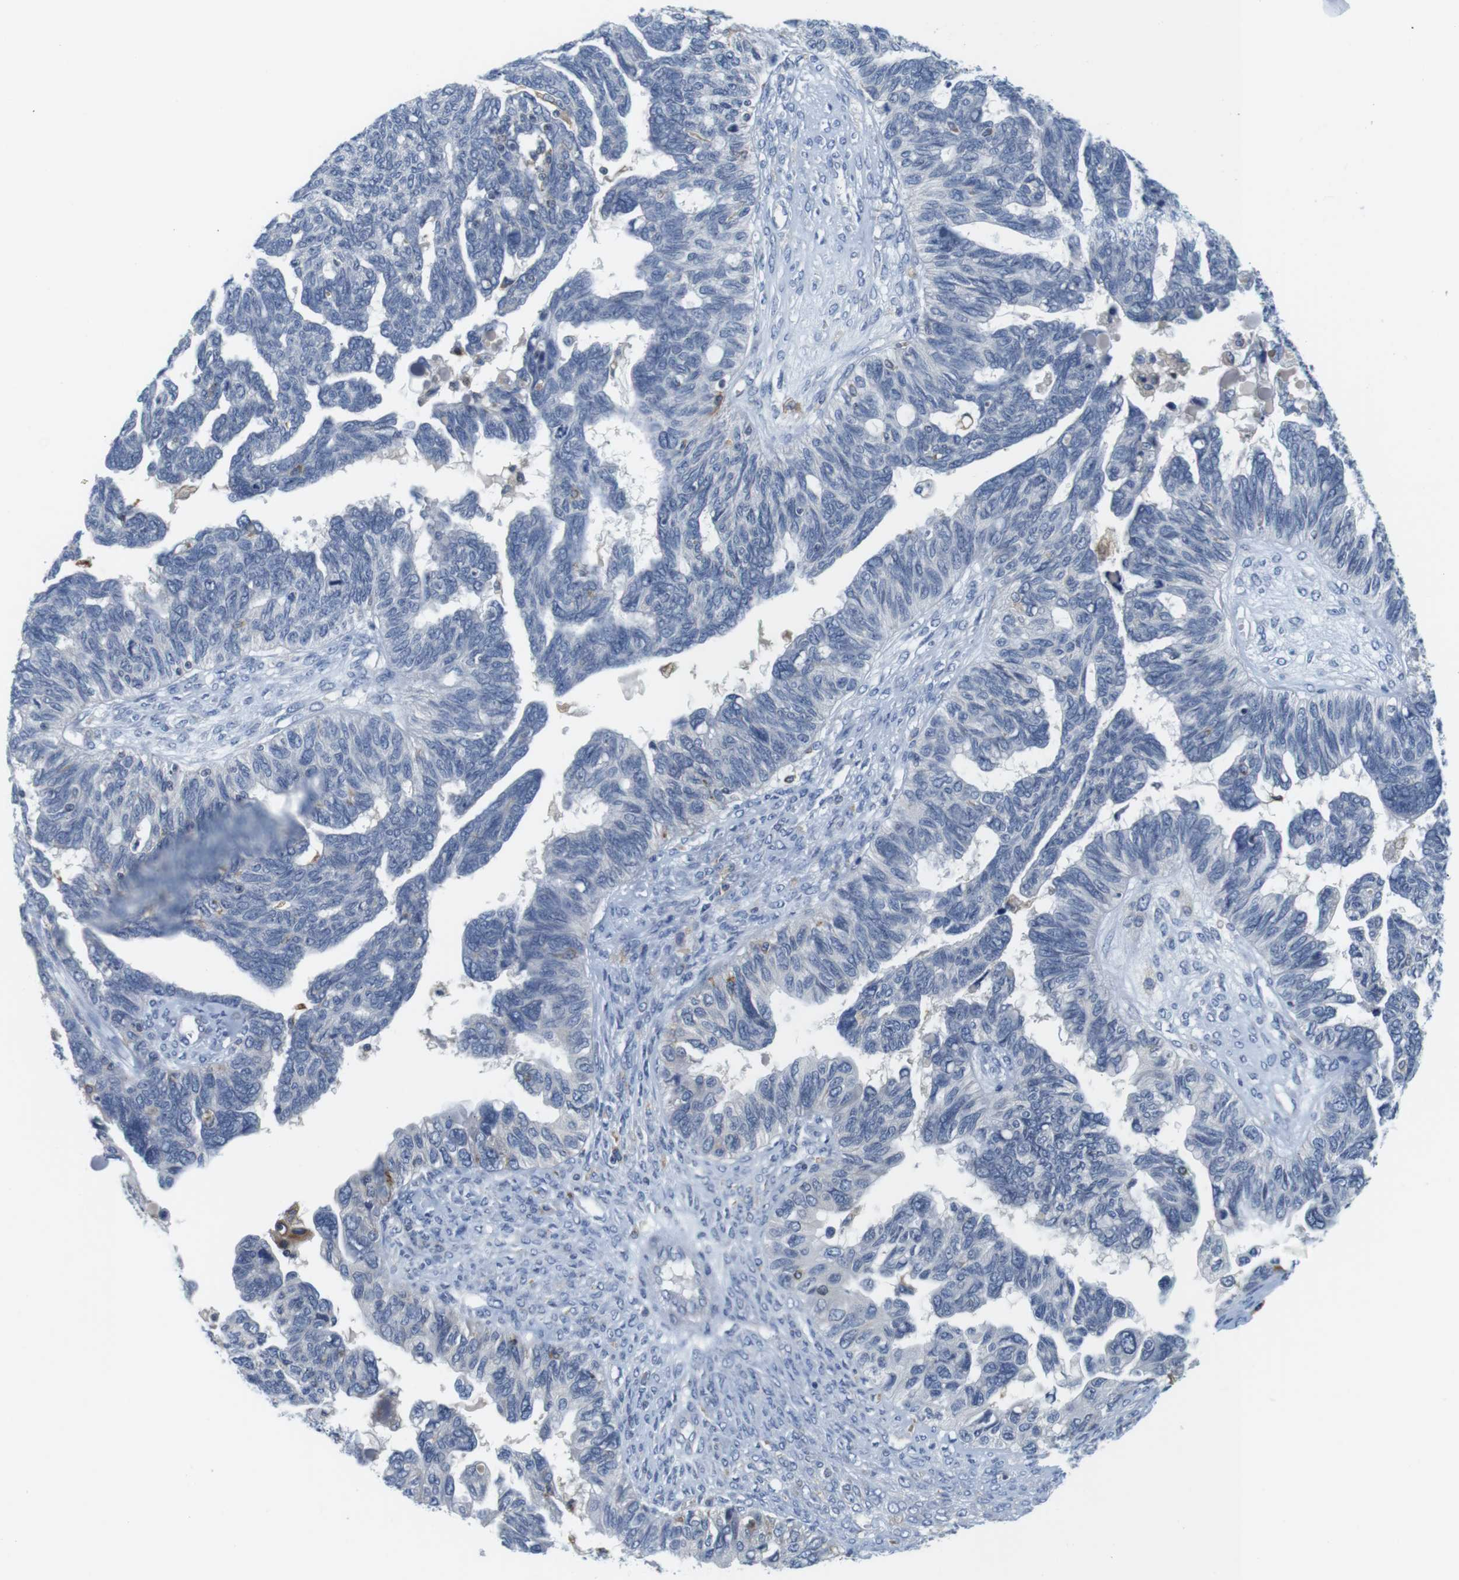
{"staining": {"intensity": "negative", "quantity": "none", "location": "none"}, "tissue": "ovarian cancer", "cell_type": "Tumor cells", "image_type": "cancer", "snomed": [{"axis": "morphology", "description": "Cystadenocarcinoma, serous, NOS"}, {"axis": "topography", "description": "Ovary"}], "caption": "This is a micrograph of immunohistochemistry staining of serous cystadenocarcinoma (ovarian), which shows no expression in tumor cells. The staining is performed using DAB brown chromogen with nuclei counter-stained in using hematoxylin.", "gene": "CNGA2", "patient": {"sex": "female", "age": 79}}